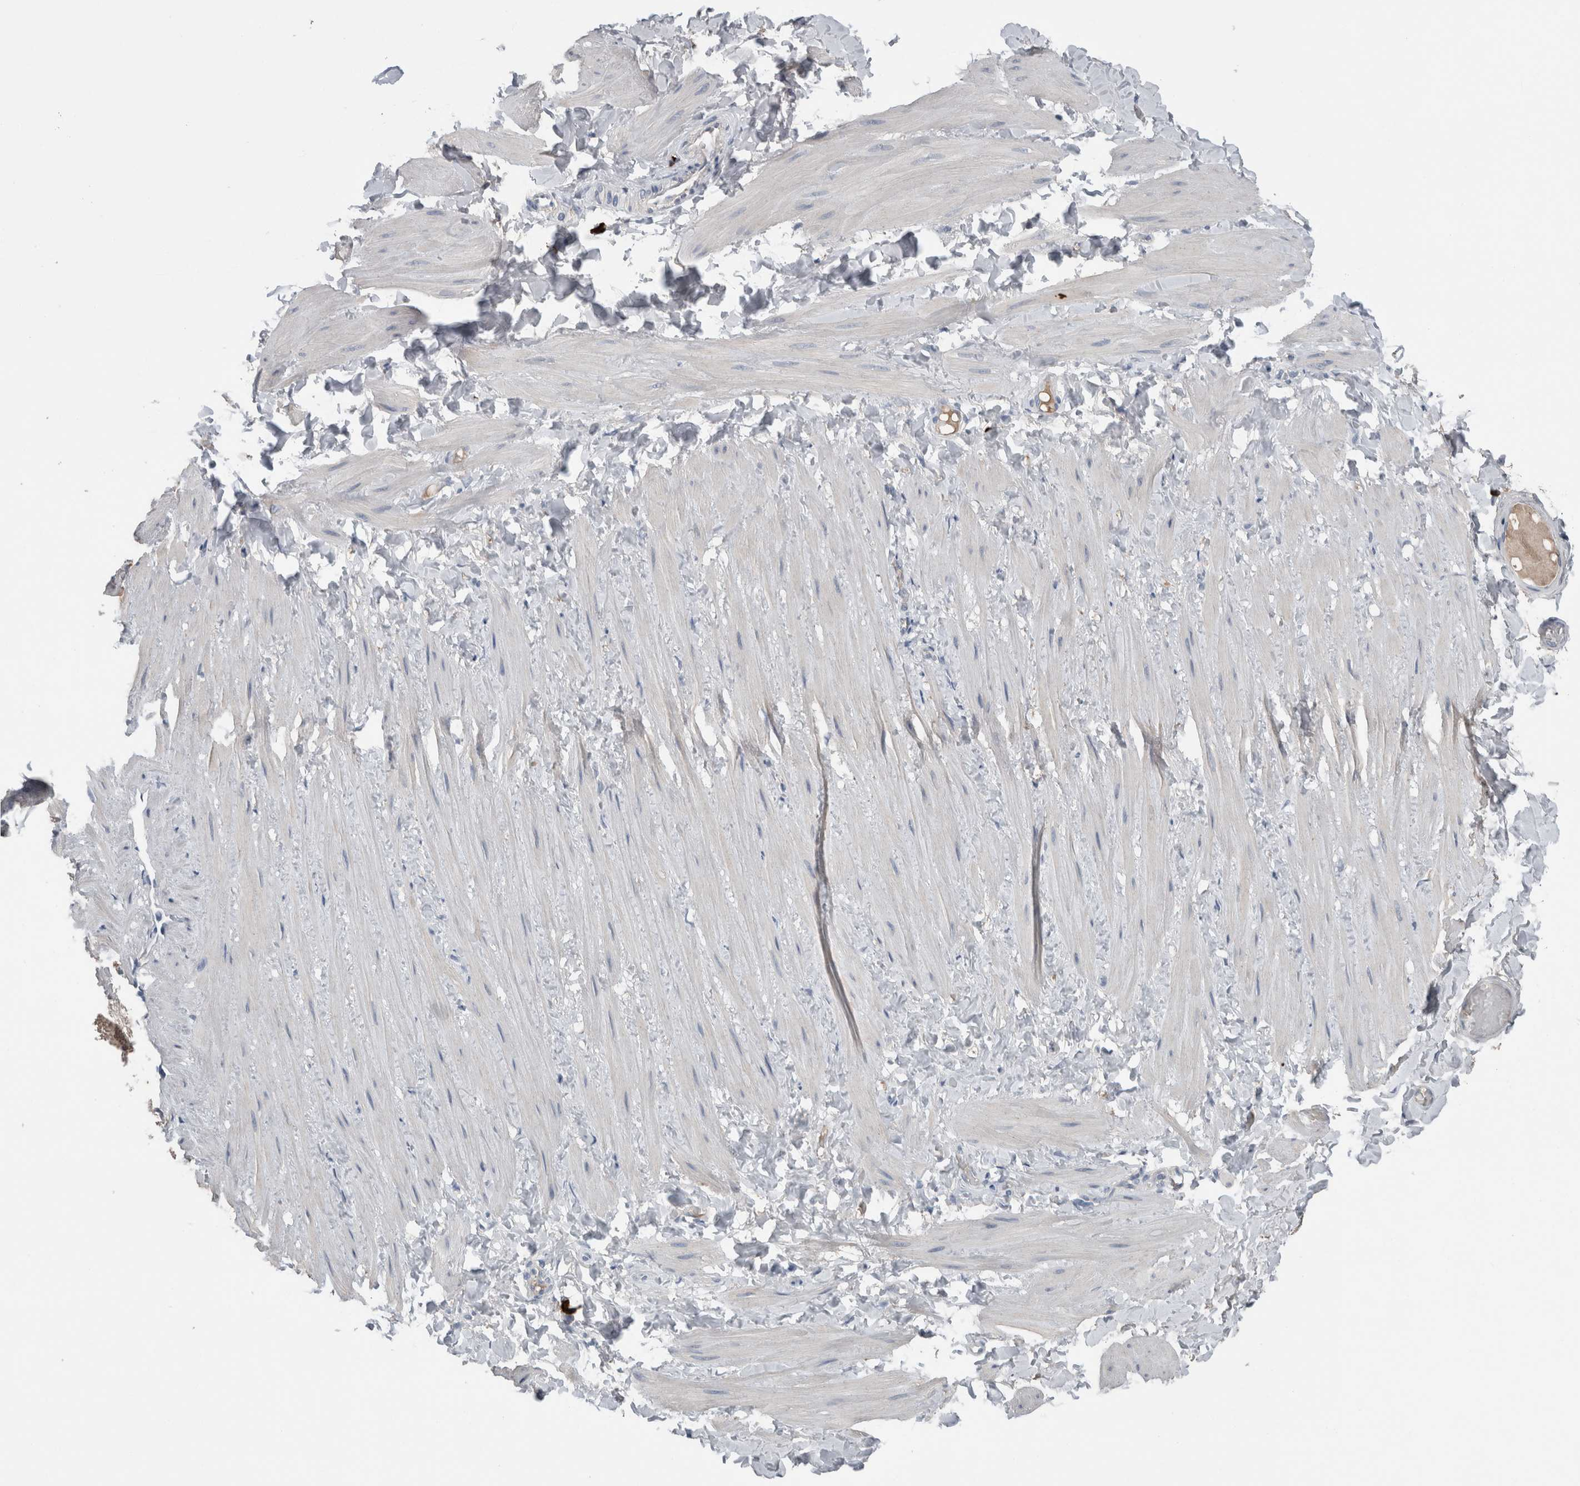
{"staining": {"intensity": "negative", "quantity": "none", "location": "none"}, "tissue": "adipose tissue", "cell_type": "Adipocytes", "image_type": "normal", "snomed": [{"axis": "morphology", "description": "Normal tissue, NOS"}, {"axis": "topography", "description": "Adipose tissue"}, {"axis": "topography", "description": "Vascular tissue"}, {"axis": "topography", "description": "Peripheral nerve tissue"}], "caption": "Immunohistochemical staining of normal human adipose tissue shows no significant staining in adipocytes. Brightfield microscopy of IHC stained with DAB (brown) and hematoxylin (blue), captured at high magnification.", "gene": "CRNN", "patient": {"sex": "male", "age": 25}}